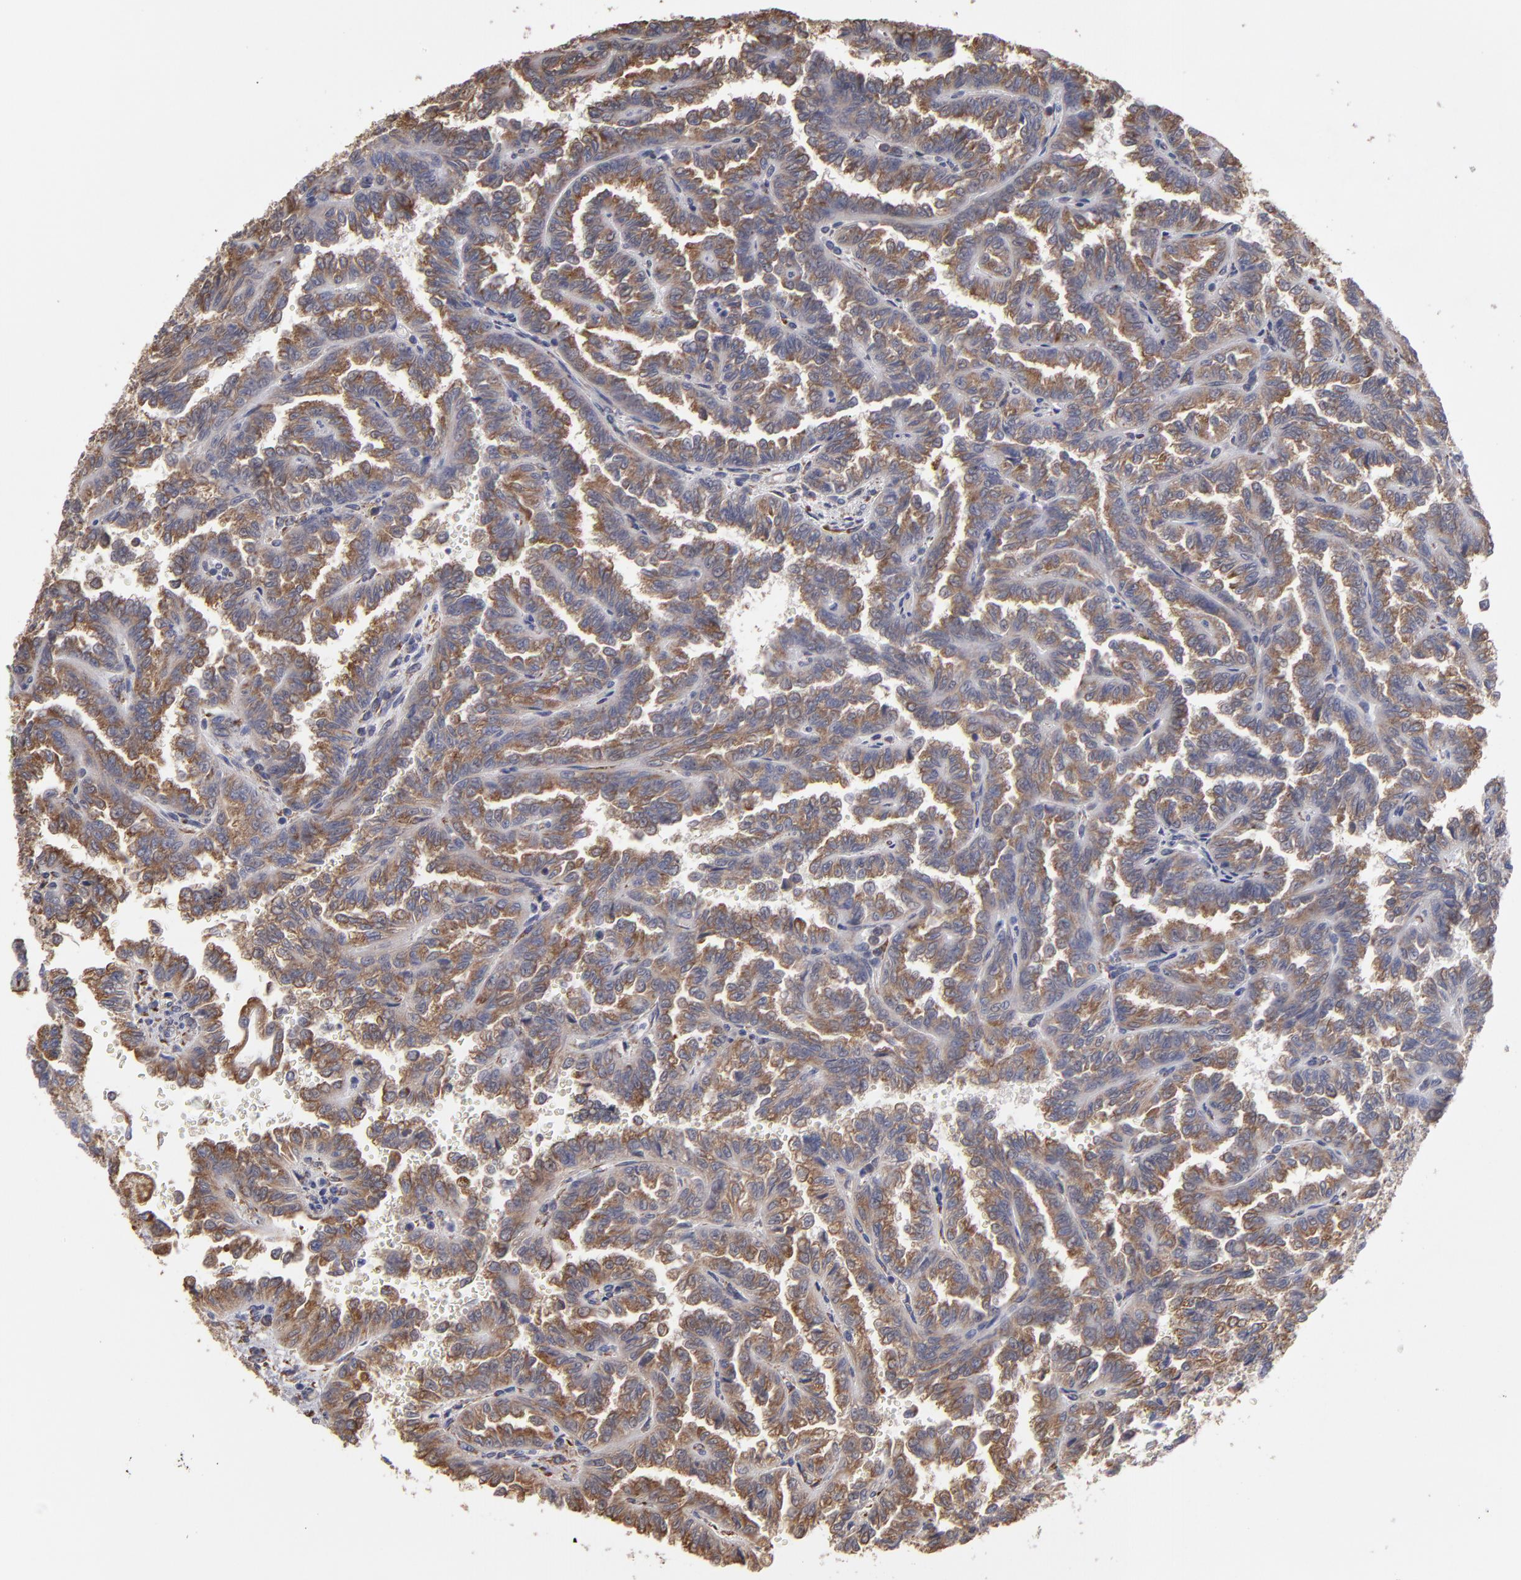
{"staining": {"intensity": "moderate", "quantity": ">75%", "location": "cytoplasmic/membranous"}, "tissue": "renal cancer", "cell_type": "Tumor cells", "image_type": "cancer", "snomed": [{"axis": "morphology", "description": "Inflammation, NOS"}, {"axis": "morphology", "description": "Adenocarcinoma, NOS"}, {"axis": "topography", "description": "Kidney"}], "caption": "A brown stain labels moderate cytoplasmic/membranous expression of a protein in renal cancer (adenocarcinoma) tumor cells.", "gene": "SND1", "patient": {"sex": "male", "age": 68}}